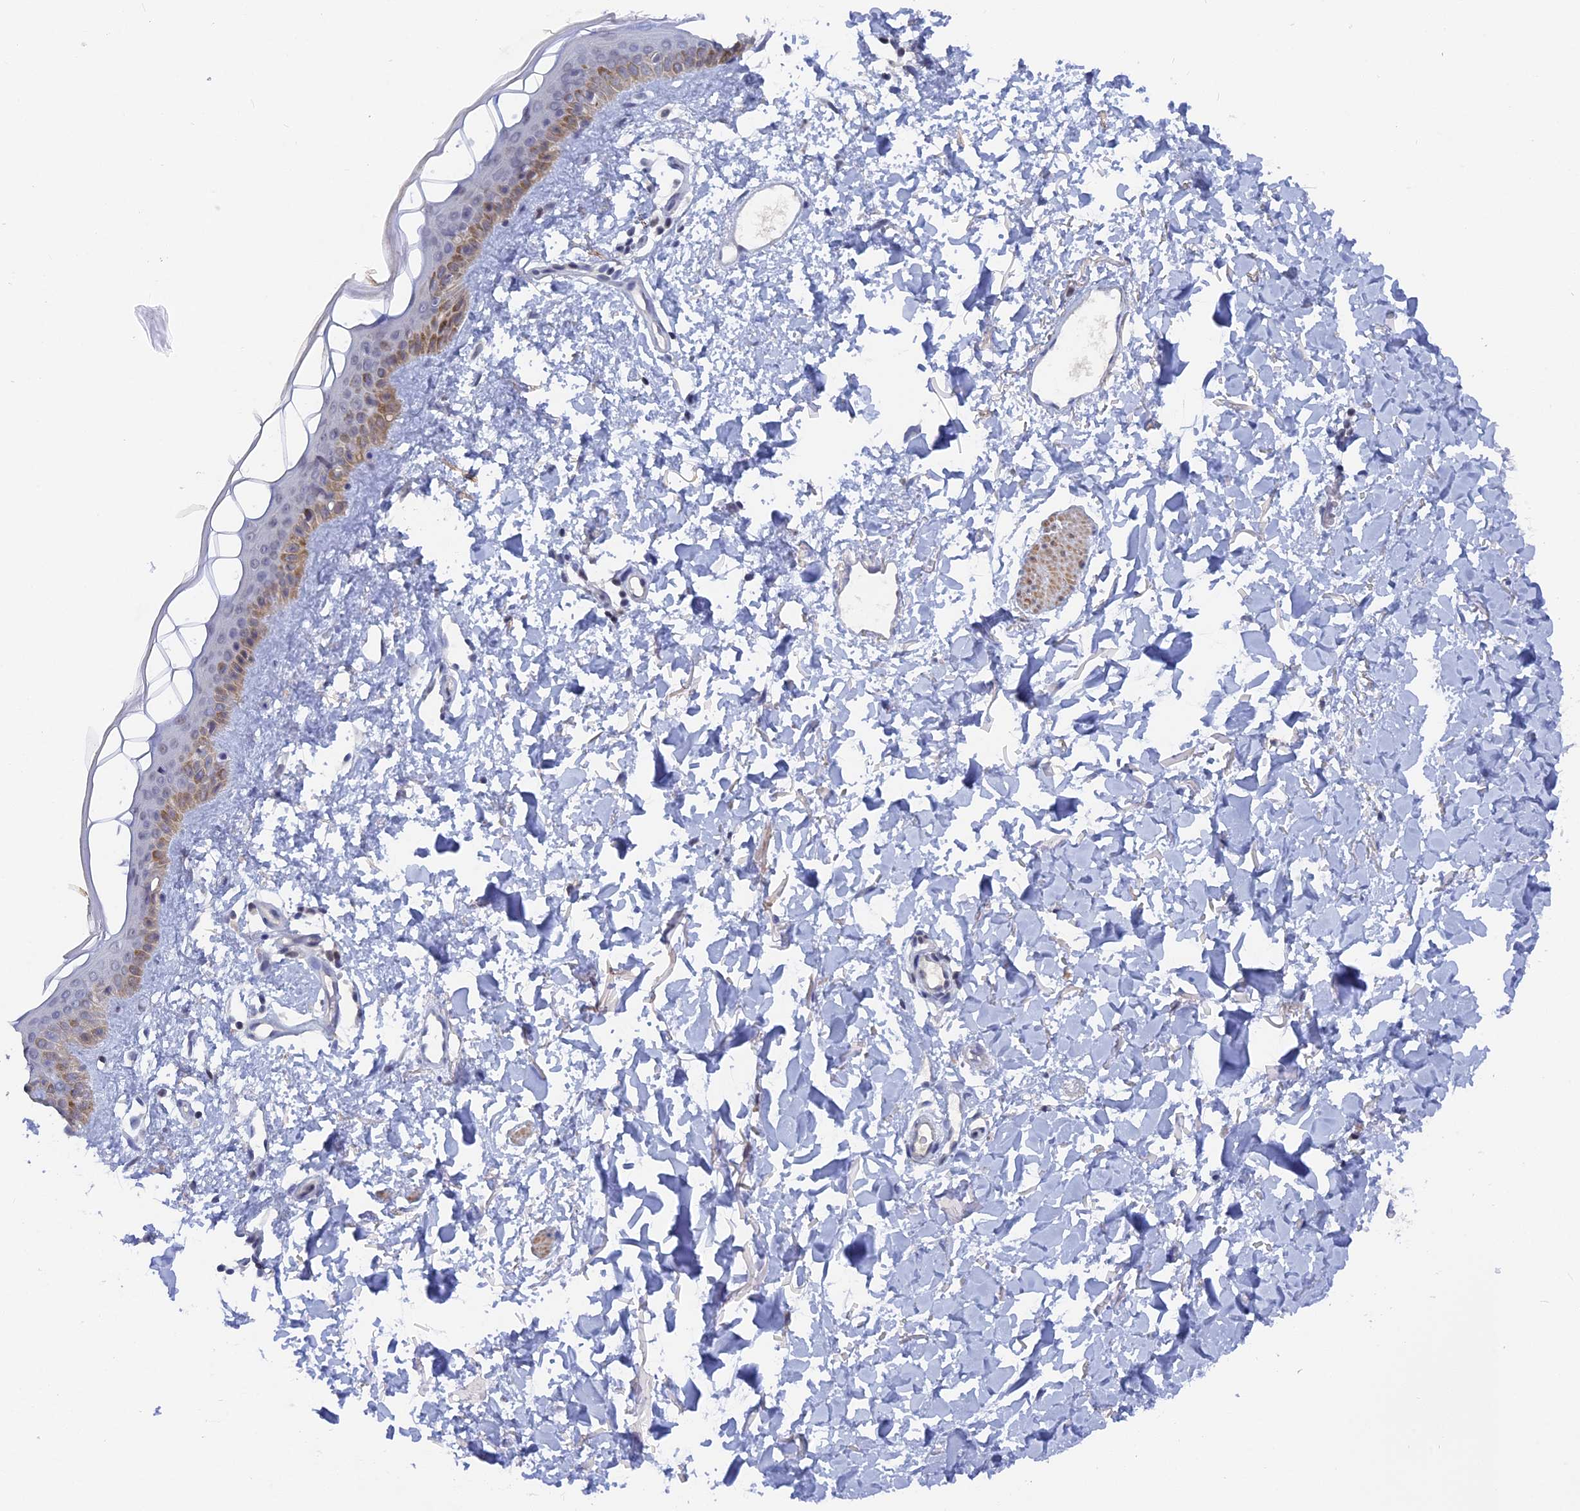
{"staining": {"intensity": "negative", "quantity": "none", "location": "none"}, "tissue": "skin", "cell_type": "Fibroblasts", "image_type": "normal", "snomed": [{"axis": "morphology", "description": "Normal tissue, NOS"}, {"axis": "topography", "description": "Skin"}], "caption": "A high-resolution image shows immunohistochemistry (IHC) staining of unremarkable skin, which displays no significant positivity in fibroblasts.", "gene": "BRD2", "patient": {"sex": "female", "age": 58}}